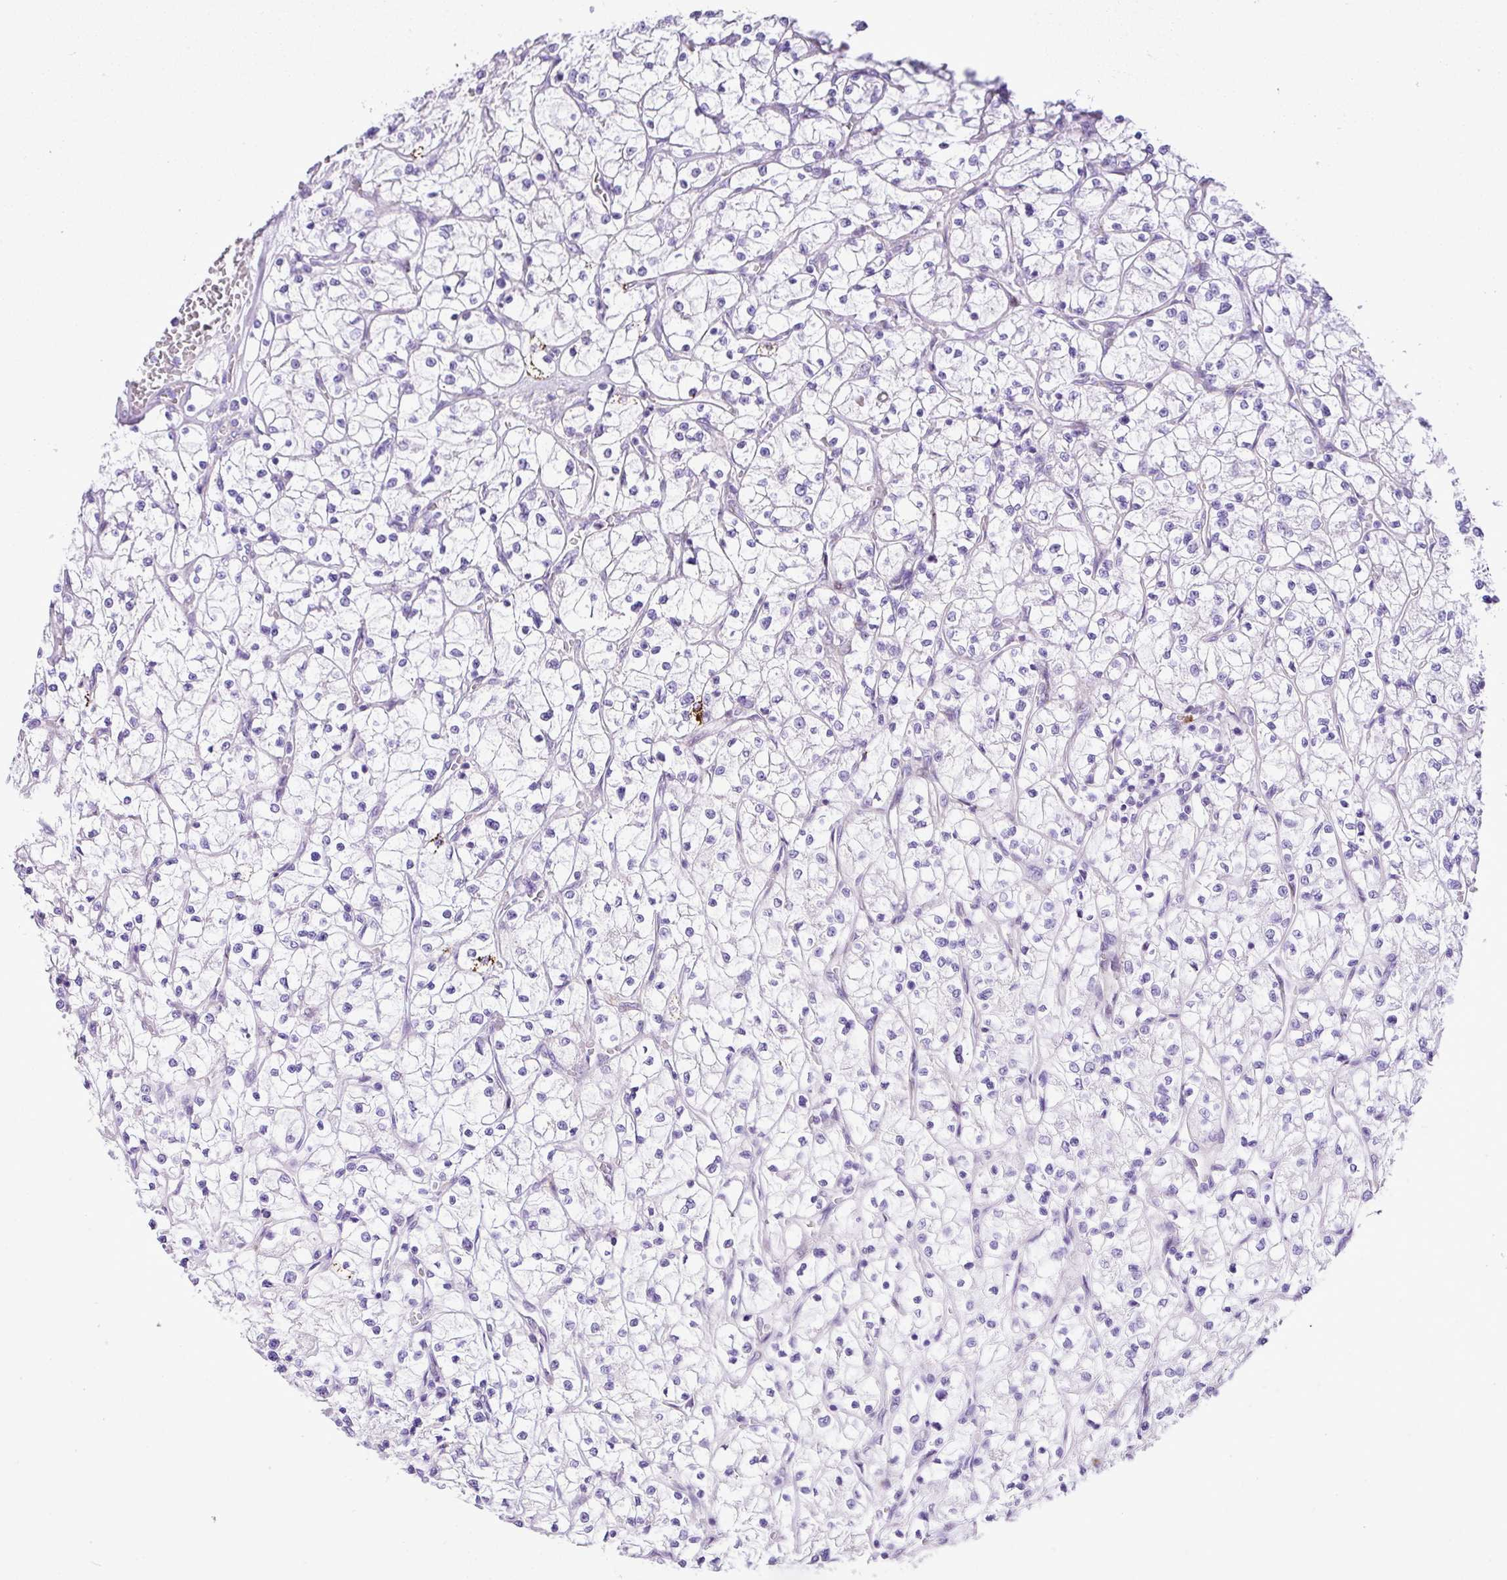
{"staining": {"intensity": "negative", "quantity": "none", "location": "none"}, "tissue": "renal cancer", "cell_type": "Tumor cells", "image_type": "cancer", "snomed": [{"axis": "morphology", "description": "Adenocarcinoma, NOS"}, {"axis": "topography", "description": "Kidney"}], "caption": "Renal cancer (adenocarcinoma) was stained to show a protein in brown. There is no significant expression in tumor cells.", "gene": "RCAN2", "patient": {"sex": "female", "age": 64}}